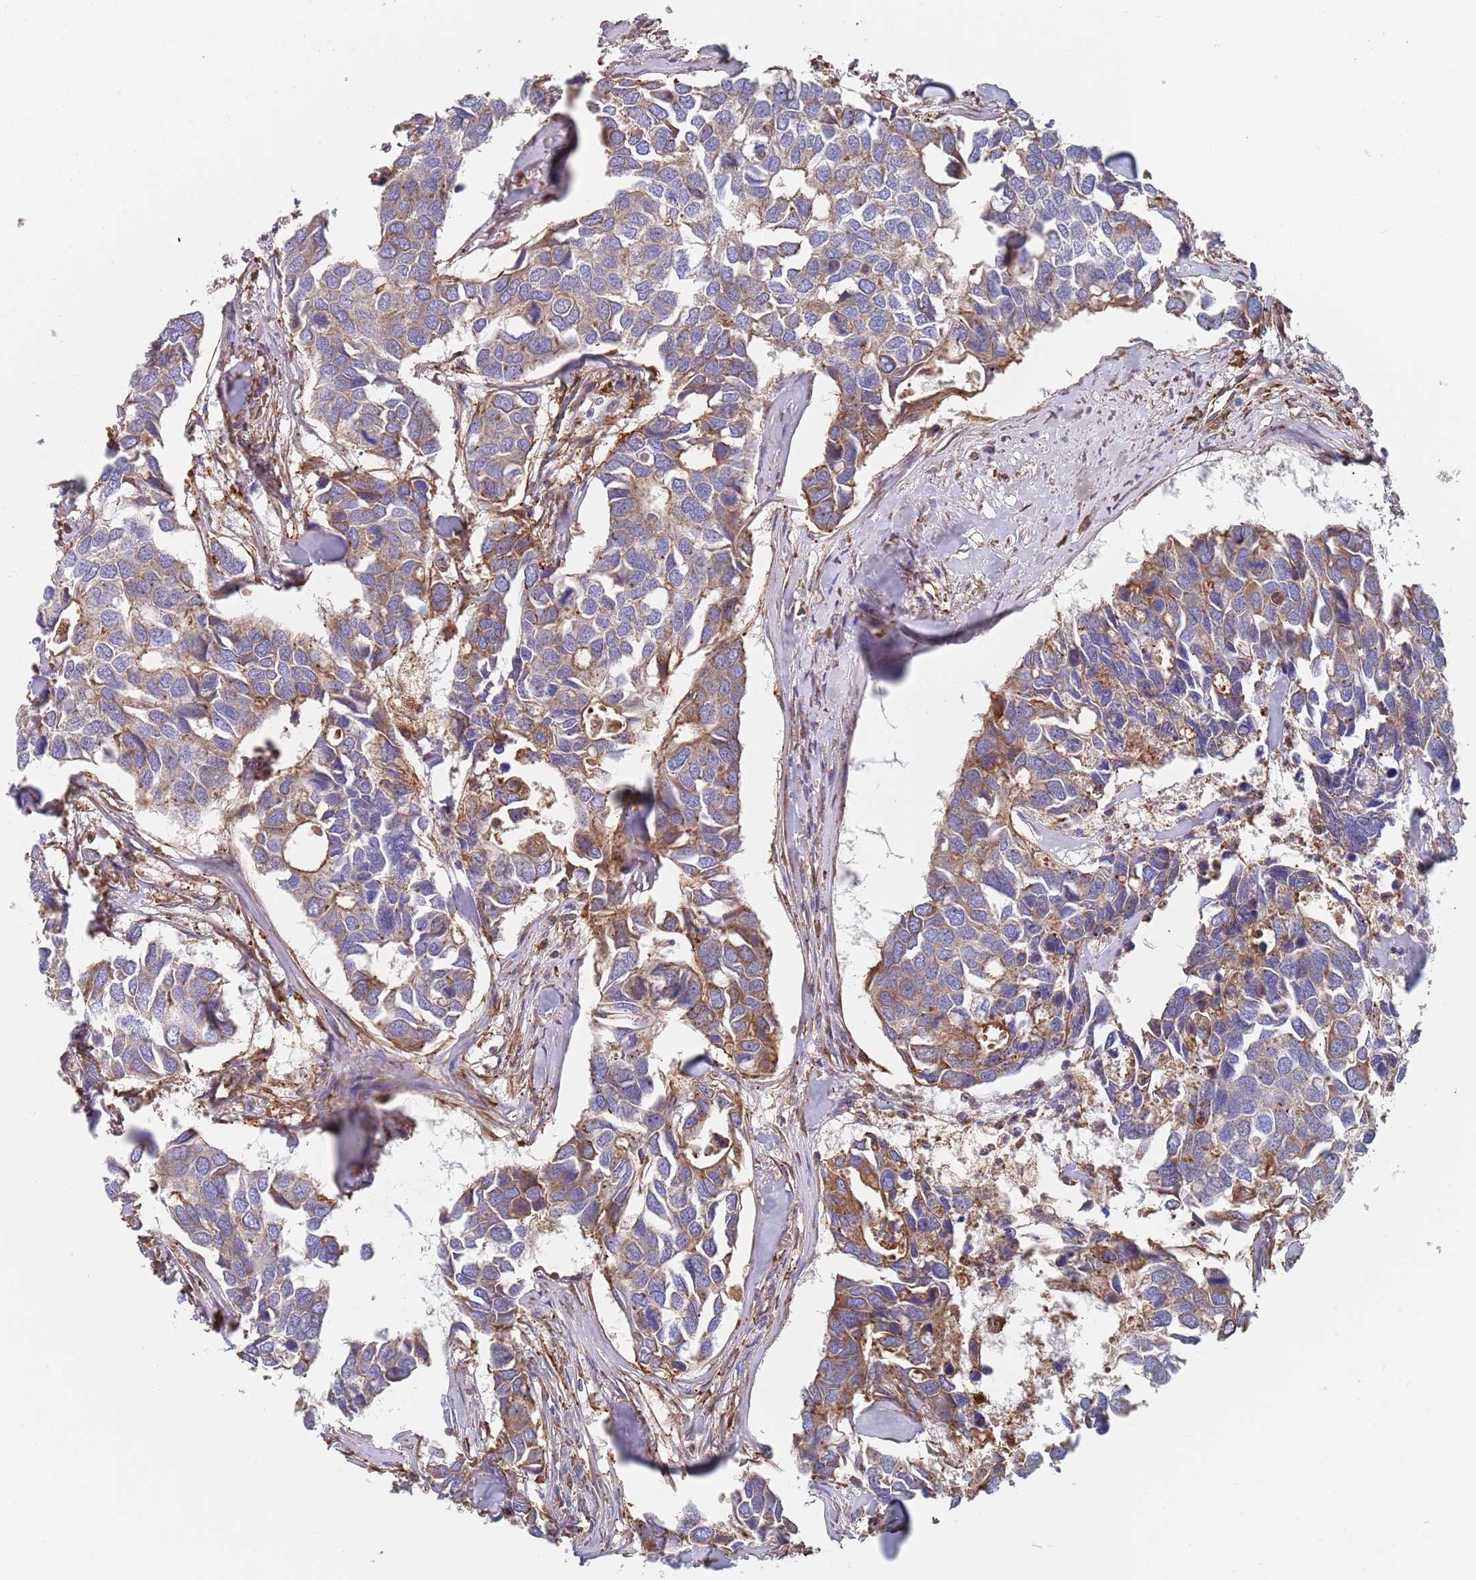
{"staining": {"intensity": "moderate", "quantity": "25%-75%", "location": "cytoplasmic/membranous"}, "tissue": "breast cancer", "cell_type": "Tumor cells", "image_type": "cancer", "snomed": [{"axis": "morphology", "description": "Duct carcinoma"}, {"axis": "topography", "description": "Breast"}], "caption": "Invasive ductal carcinoma (breast) stained with DAB (3,3'-diaminobenzidine) immunohistochemistry (IHC) shows medium levels of moderate cytoplasmic/membranous positivity in approximately 25%-75% of tumor cells.", "gene": "DCUN1D3", "patient": {"sex": "female", "age": 83}}